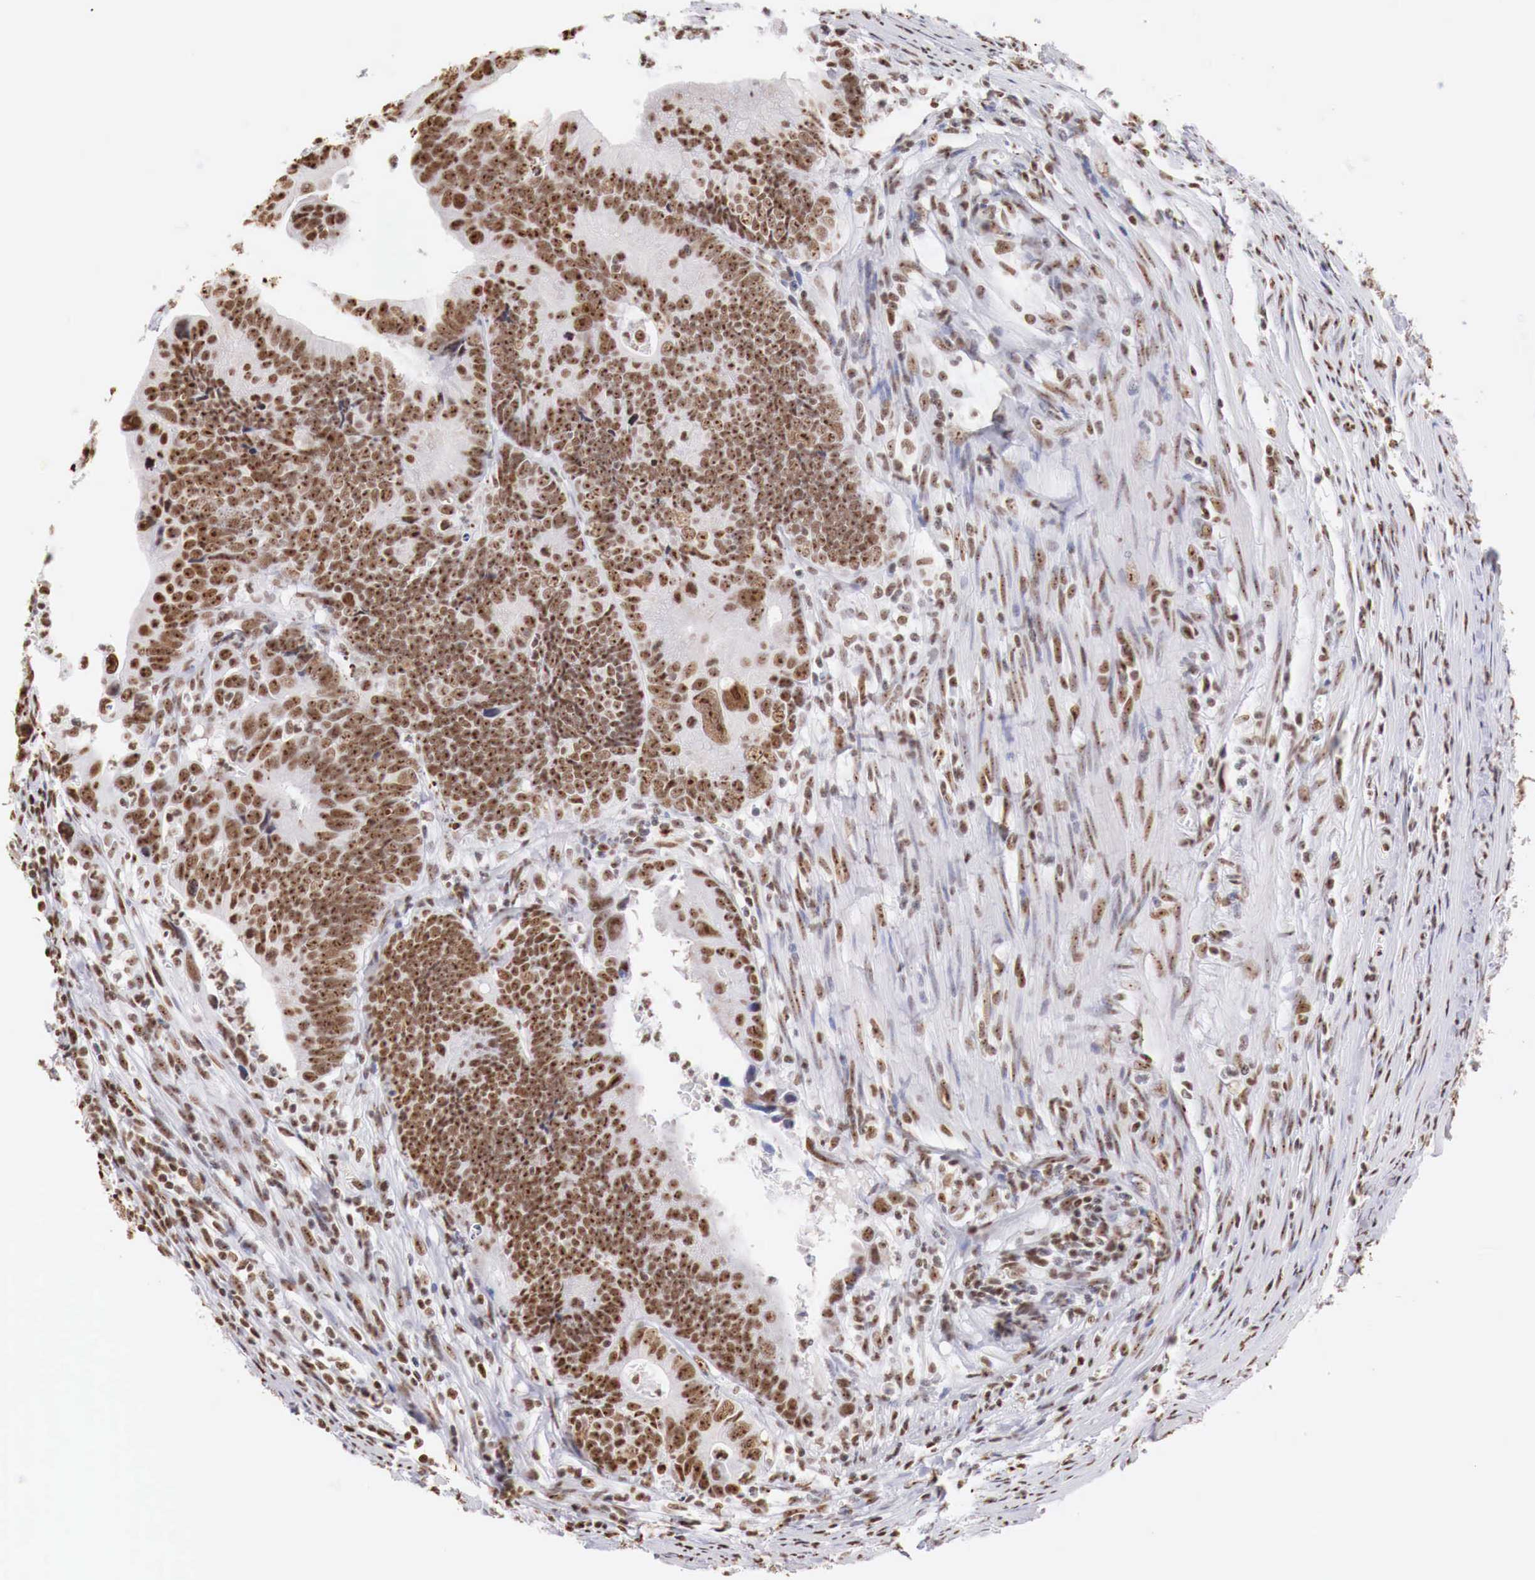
{"staining": {"intensity": "strong", "quantity": ">75%", "location": "nuclear"}, "tissue": "colorectal cancer", "cell_type": "Tumor cells", "image_type": "cancer", "snomed": [{"axis": "morphology", "description": "Adenocarcinoma, NOS"}, {"axis": "topography", "description": "Colon"}], "caption": "Colorectal cancer stained with a brown dye exhibits strong nuclear positive positivity in about >75% of tumor cells.", "gene": "DKC1", "patient": {"sex": "female", "age": 78}}